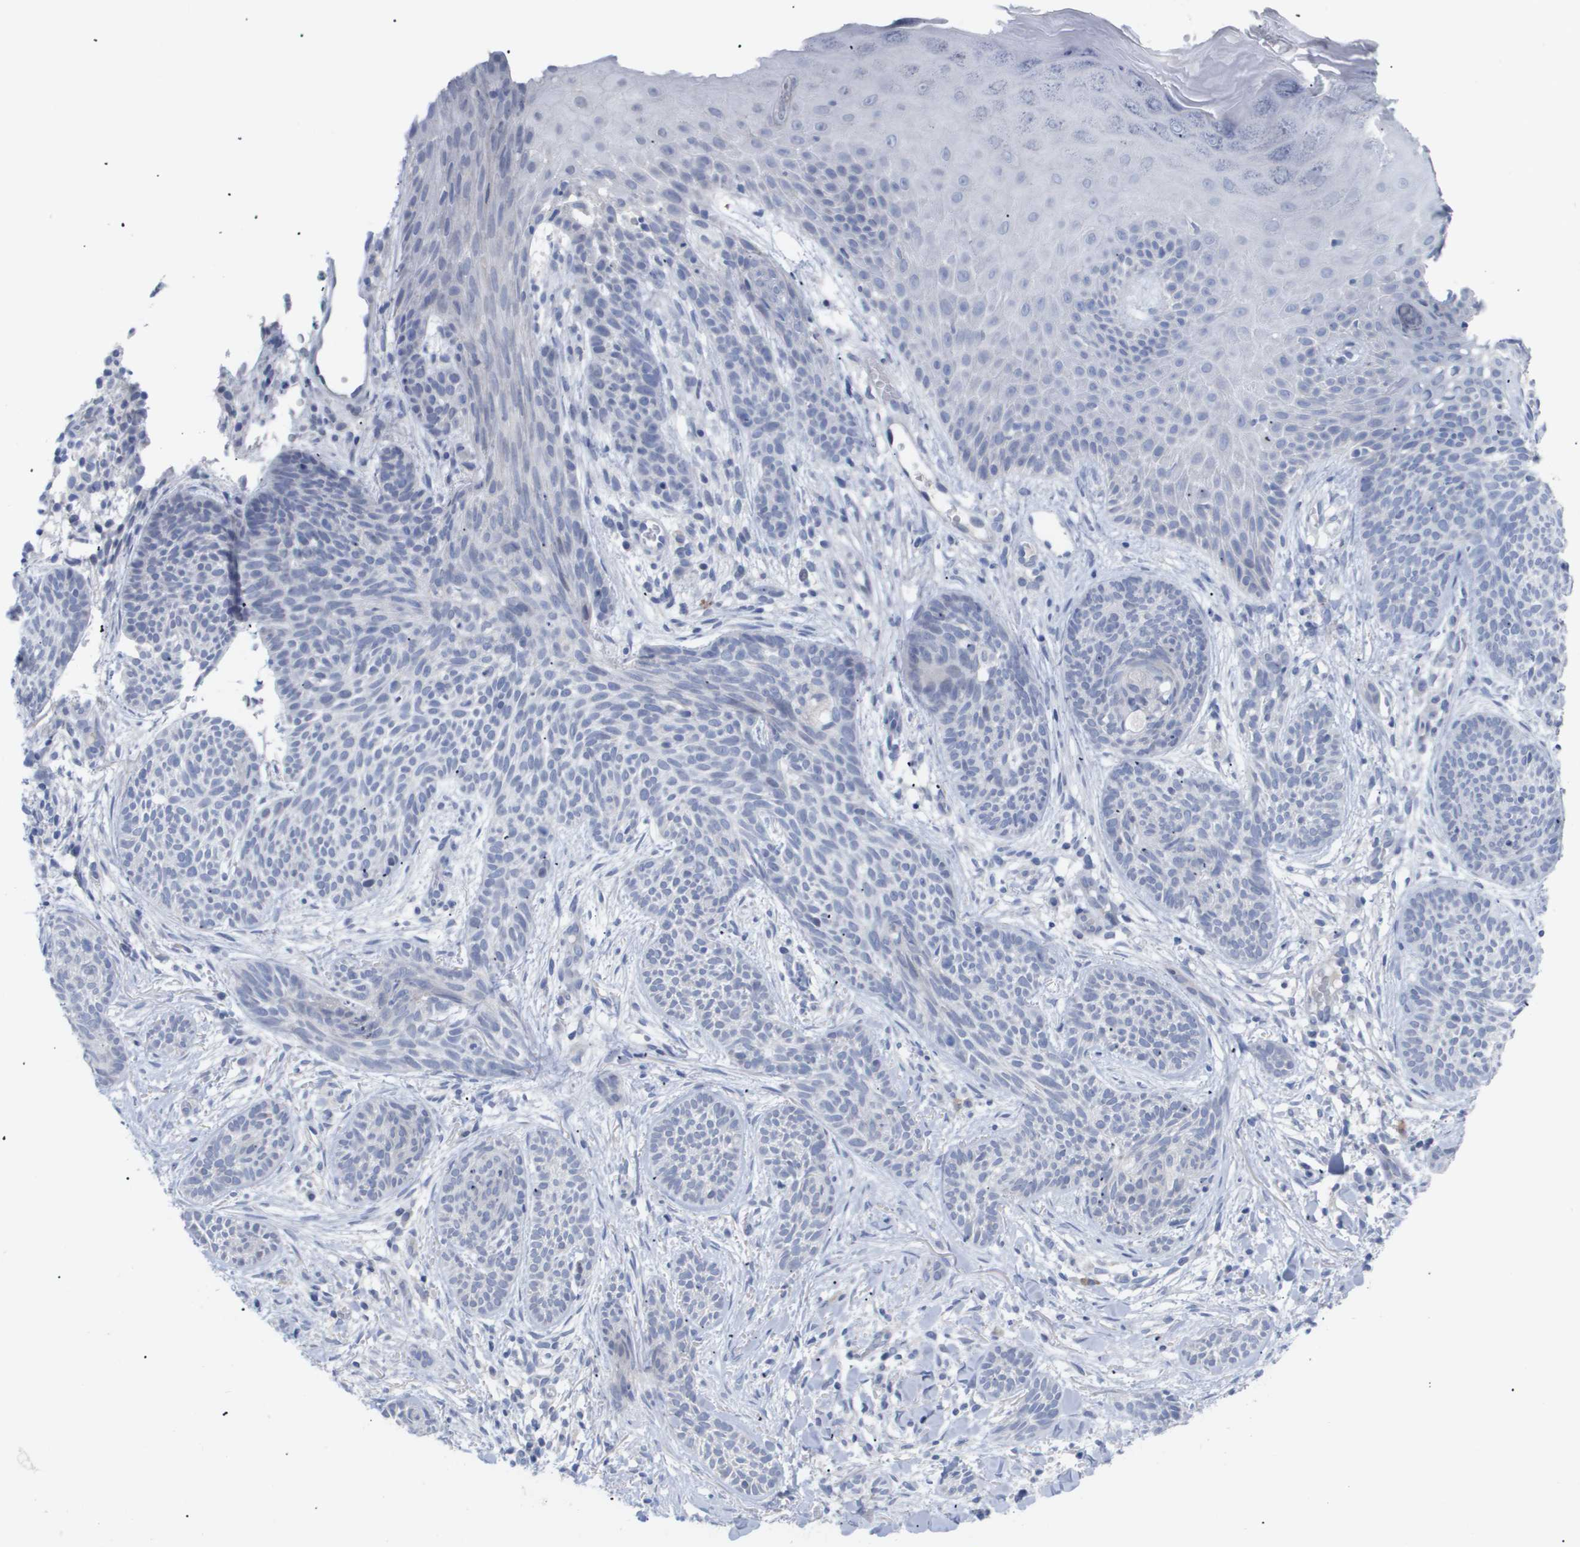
{"staining": {"intensity": "negative", "quantity": "none", "location": "none"}, "tissue": "skin cancer", "cell_type": "Tumor cells", "image_type": "cancer", "snomed": [{"axis": "morphology", "description": "Basal cell carcinoma"}, {"axis": "topography", "description": "Skin"}], "caption": "High magnification brightfield microscopy of skin cancer (basal cell carcinoma) stained with DAB (3,3'-diaminobenzidine) (brown) and counterstained with hematoxylin (blue): tumor cells show no significant positivity.", "gene": "CAV3", "patient": {"sex": "female", "age": 59}}